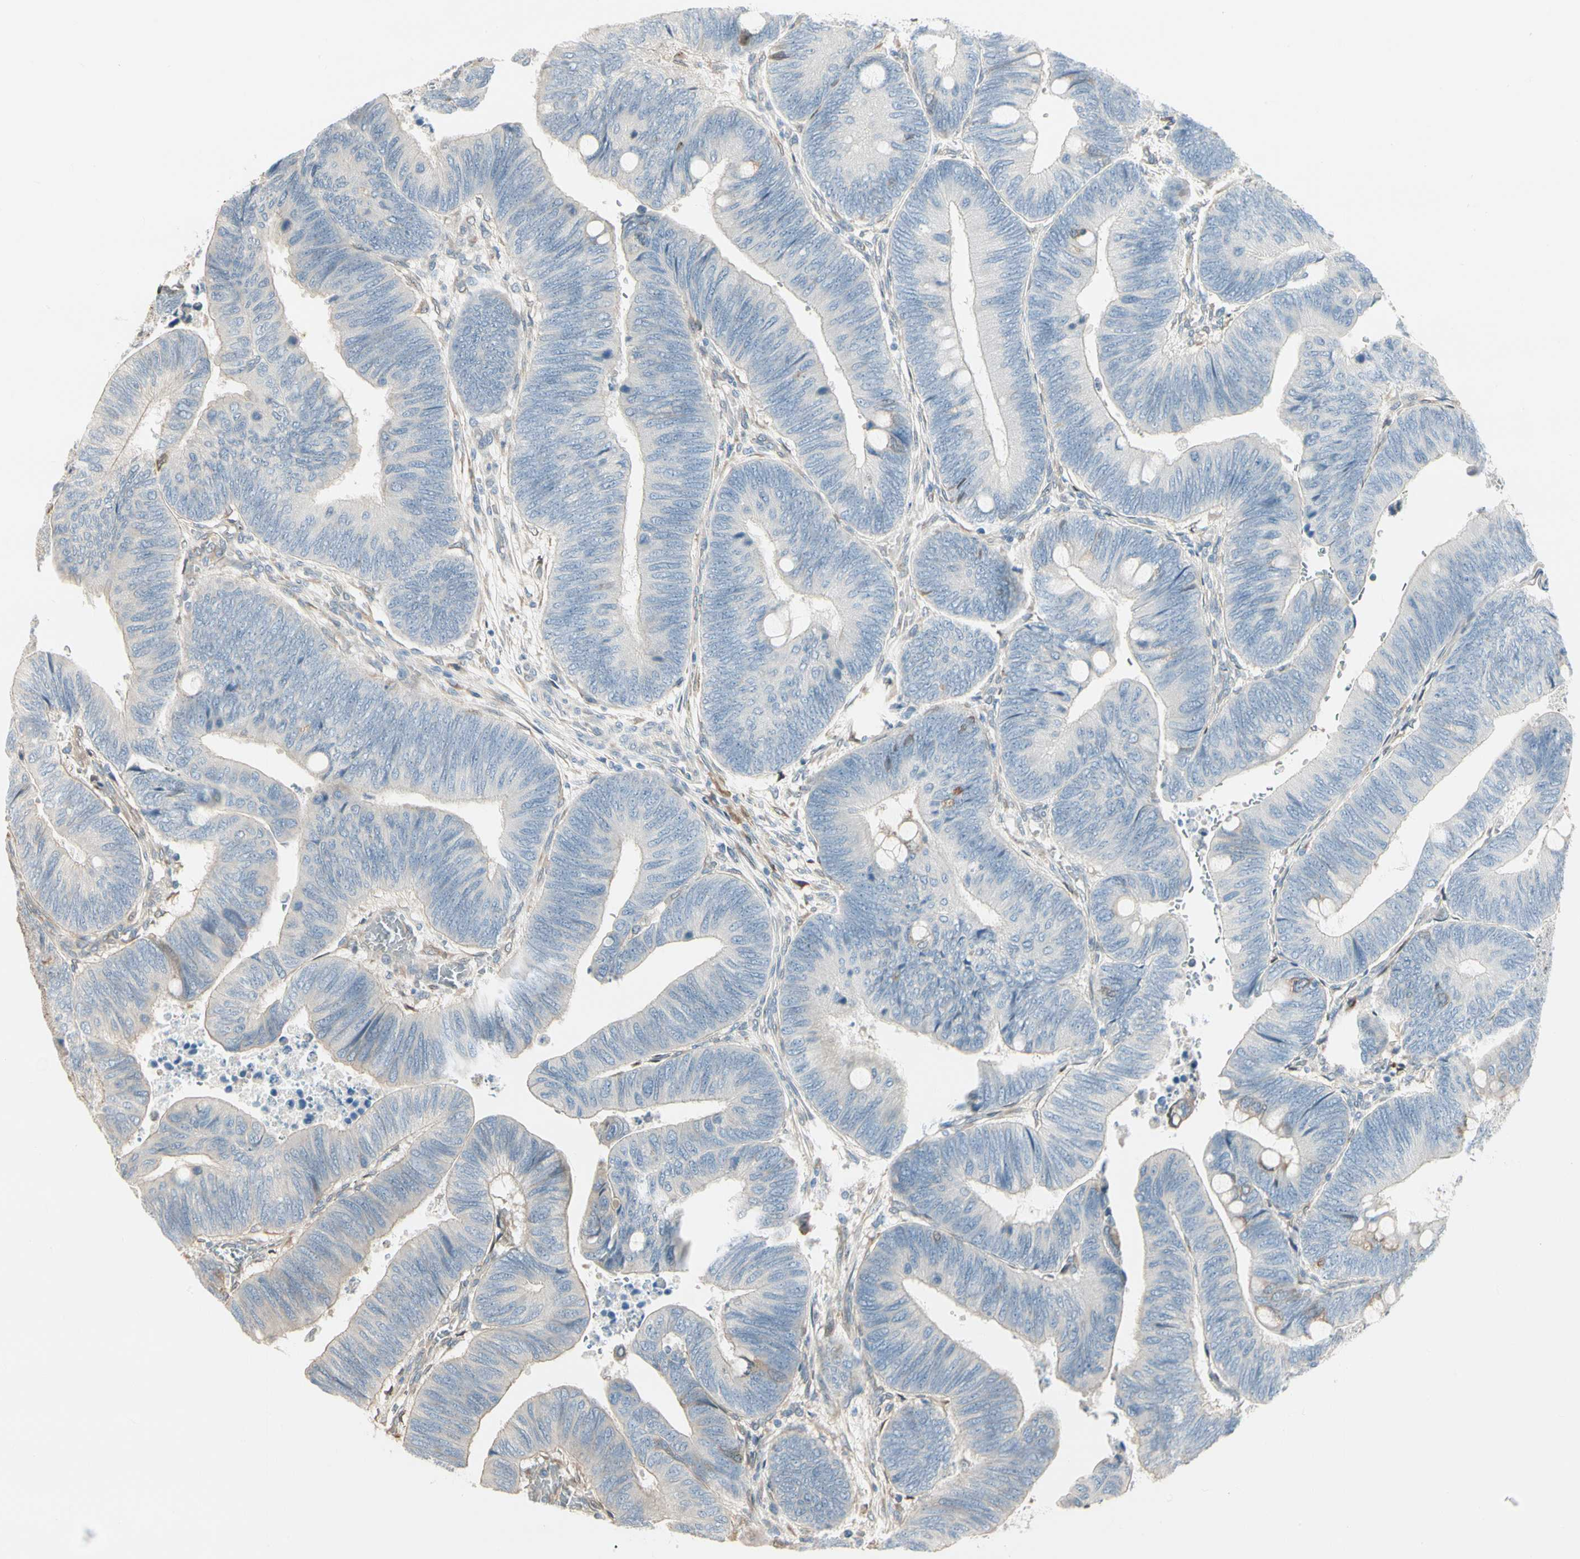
{"staining": {"intensity": "weak", "quantity": ">75%", "location": "cytoplasmic/membranous"}, "tissue": "colorectal cancer", "cell_type": "Tumor cells", "image_type": "cancer", "snomed": [{"axis": "morphology", "description": "Normal tissue, NOS"}, {"axis": "morphology", "description": "Adenocarcinoma, NOS"}, {"axis": "topography", "description": "Rectum"}, {"axis": "topography", "description": "Peripheral nerve tissue"}], "caption": "Immunohistochemical staining of human colorectal cancer (adenocarcinoma) reveals low levels of weak cytoplasmic/membranous expression in about >75% of tumor cells.", "gene": "NUCB2", "patient": {"sex": "male", "age": 92}}